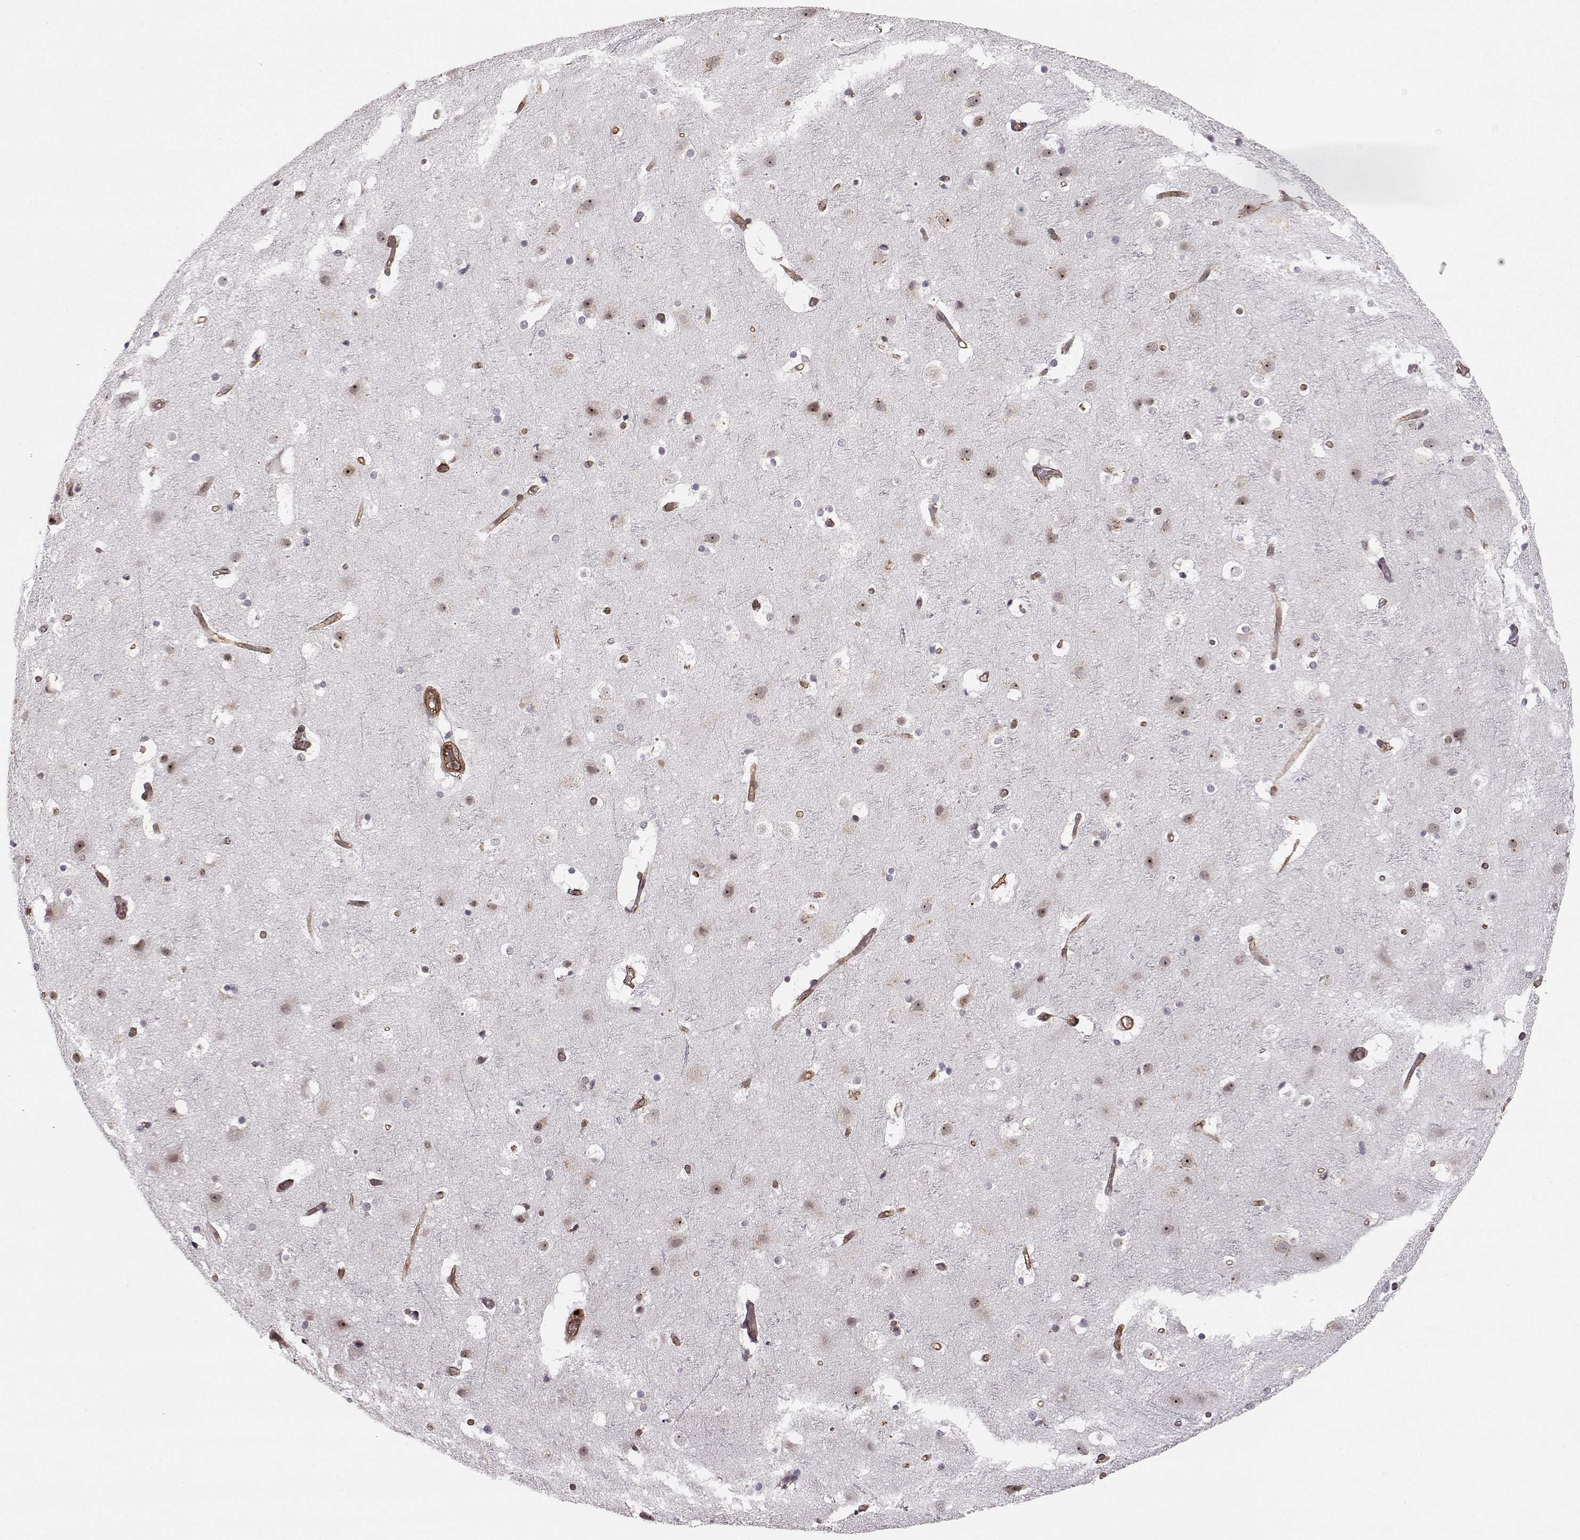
{"staining": {"intensity": "weak", "quantity": "25%-75%", "location": "cytoplasmic/membranous"}, "tissue": "cerebral cortex", "cell_type": "Endothelial cells", "image_type": "normal", "snomed": [{"axis": "morphology", "description": "Normal tissue, NOS"}, {"axis": "topography", "description": "Cerebral cortex"}], "caption": "This photomicrograph shows normal cerebral cortex stained with IHC to label a protein in brown. The cytoplasmic/membranous of endothelial cells show weak positivity for the protein. Nuclei are counter-stained blue.", "gene": "CIR1", "patient": {"sex": "female", "age": 52}}